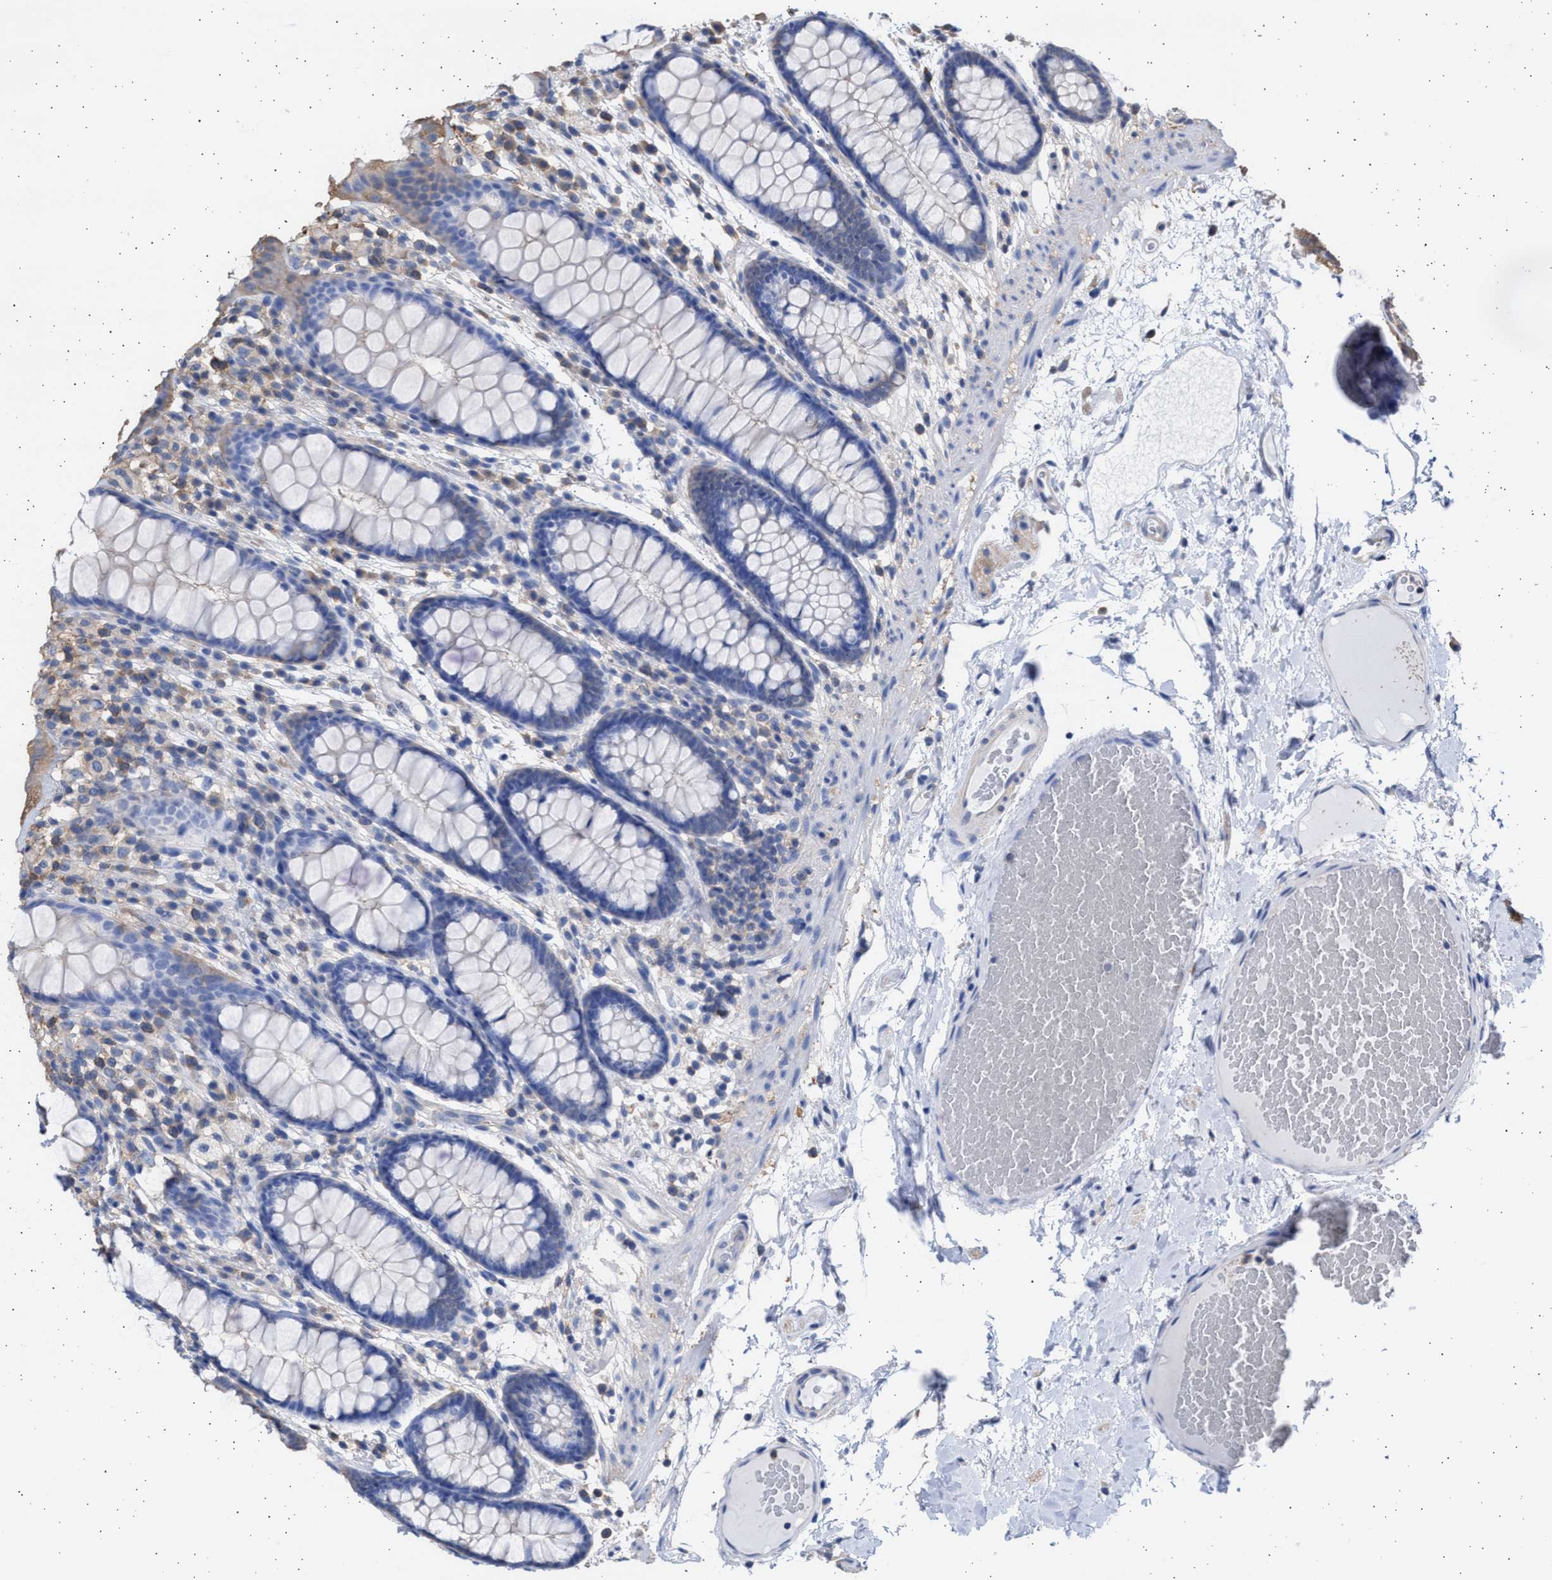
{"staining": {"intensity": "negative", "quantity": "none", "location": "none"}, "tissue": "colon", "cell_type": "Endothelial cells", "image_type": "normal", "snomed": [{"axis": "morphology", "description": "Normal tissue, NOS"}, {"axis": "topography", "description": "Colon"}], "caption": "Immunohistochemistry of normal colon displays no staining in endothelial cells.", "gene": "ALDOC", "patient": {"sex": "female", "age": 56}}